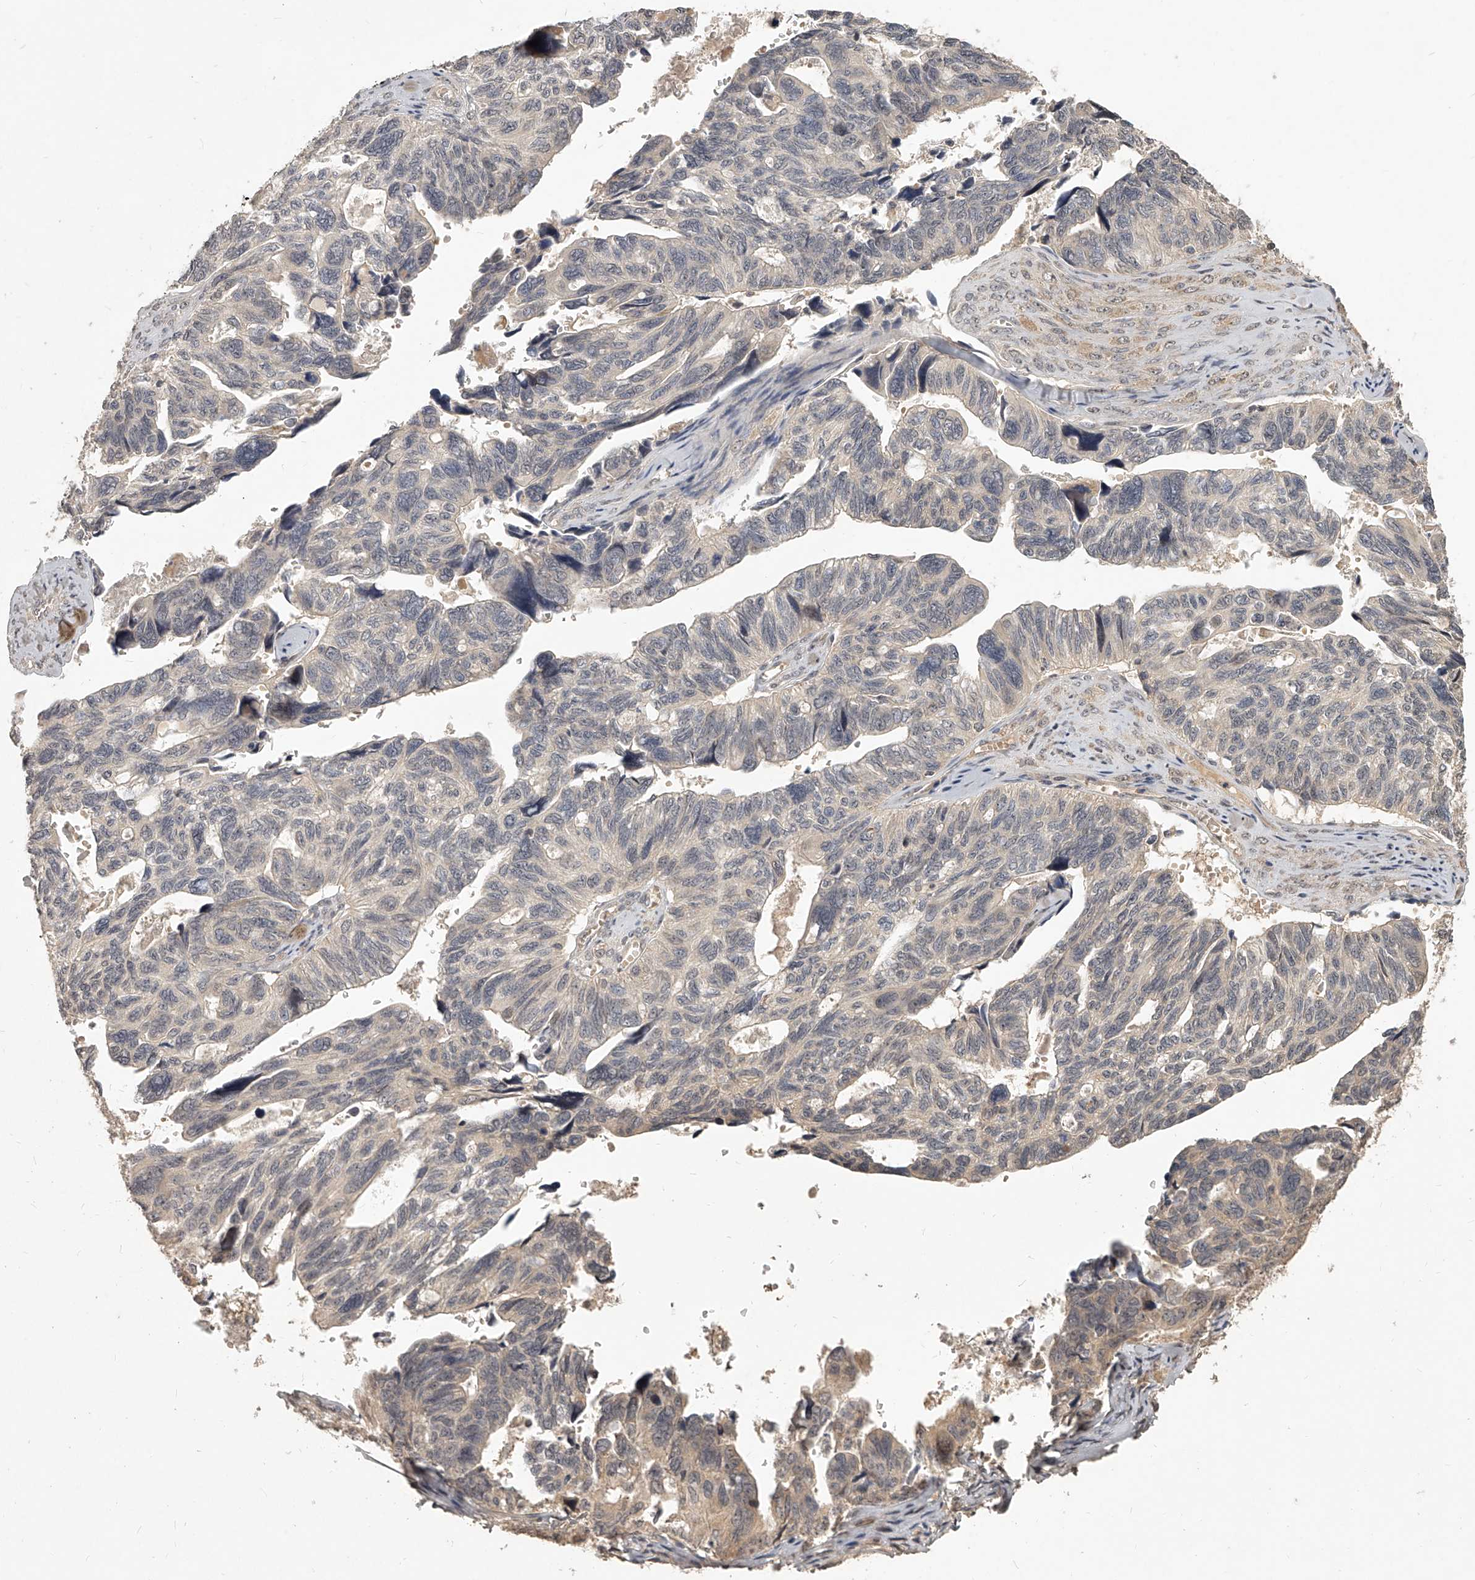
{"staining": {"intensity": "weak", "quantity": "<25%", "location": "cytoplasmic/membranous"}, "tissue": "ovarian cancer", "cell_type": "Tumor cells", "image_type": "cancer", "snomed": [{"axis": "morphology", "description": "Cystadenocarcinoma, serous, NOS"}, {"axis": "topography", "description": "Ovary"}], "caption": "A photomicrograph of human serous cystadenocarcinoma (ovarian) is negative for staining in tumor cells. (DAB (3,3'-diaminobenzidine) immunohistochemistry (IHC), high magnification).", "gene": "SLC37A1", "patient": {"sex": "female", "age": 79}}